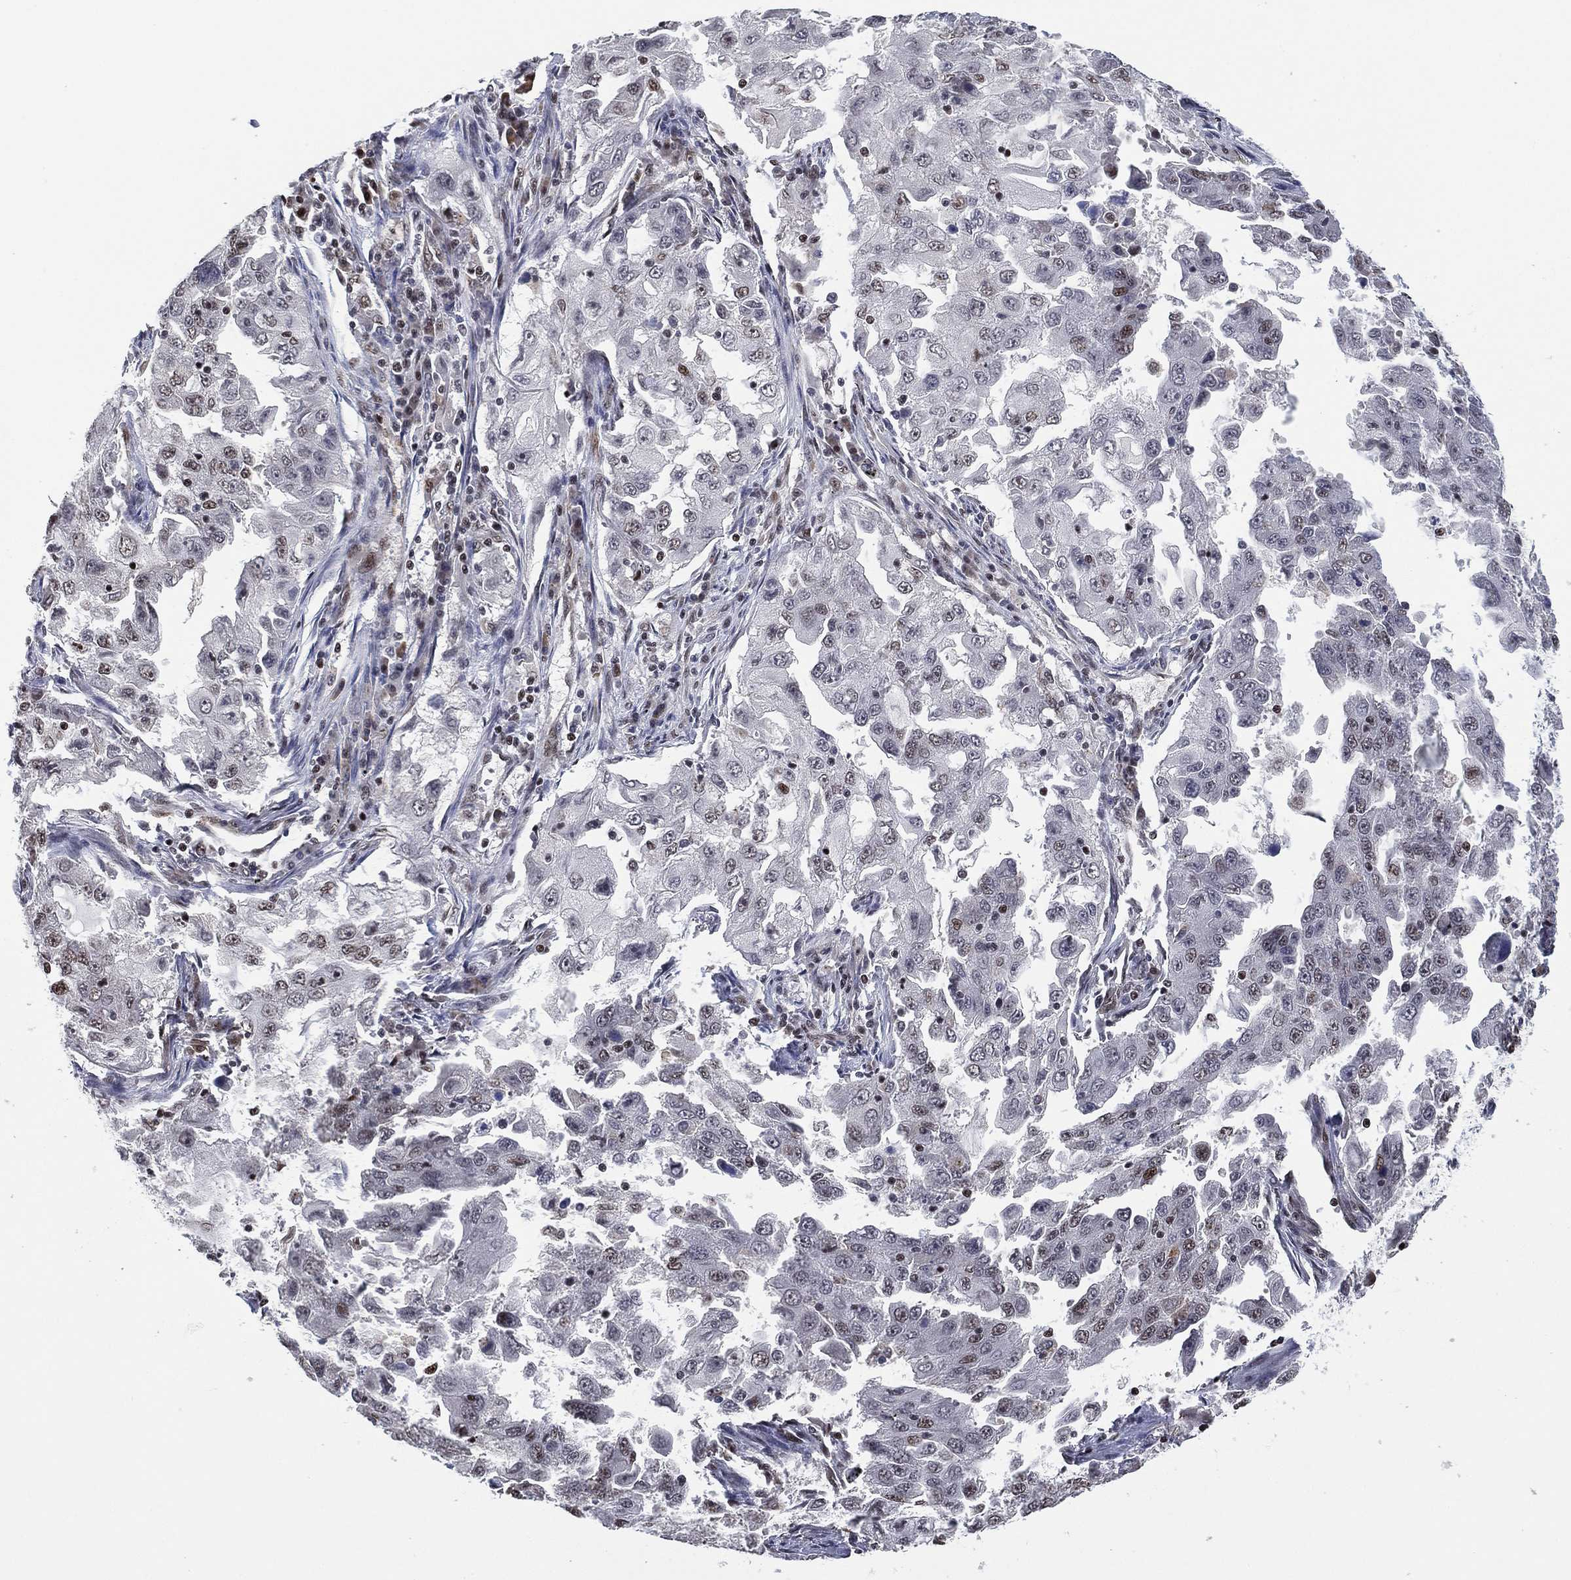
{"staining": {"intensity": "moderate", "quantity": "<25%", "location": "nuclear"}, "tissue": "lung cancer", "cell_type": "Tumor cells", "image_type": "cancer", "snomed": [{"axis": "morphology", "description": "Adenocarcinoma, NOS"}, {"axis": "topography", "description": "Lung"}], "caption": "Lung cancer stained for a protein (brown) exhibits moderate nuclear positive expression in about <25% of tumor cells.", "gene": "ZSCAN30", "patient": {"sex": "female", "age": 61}}